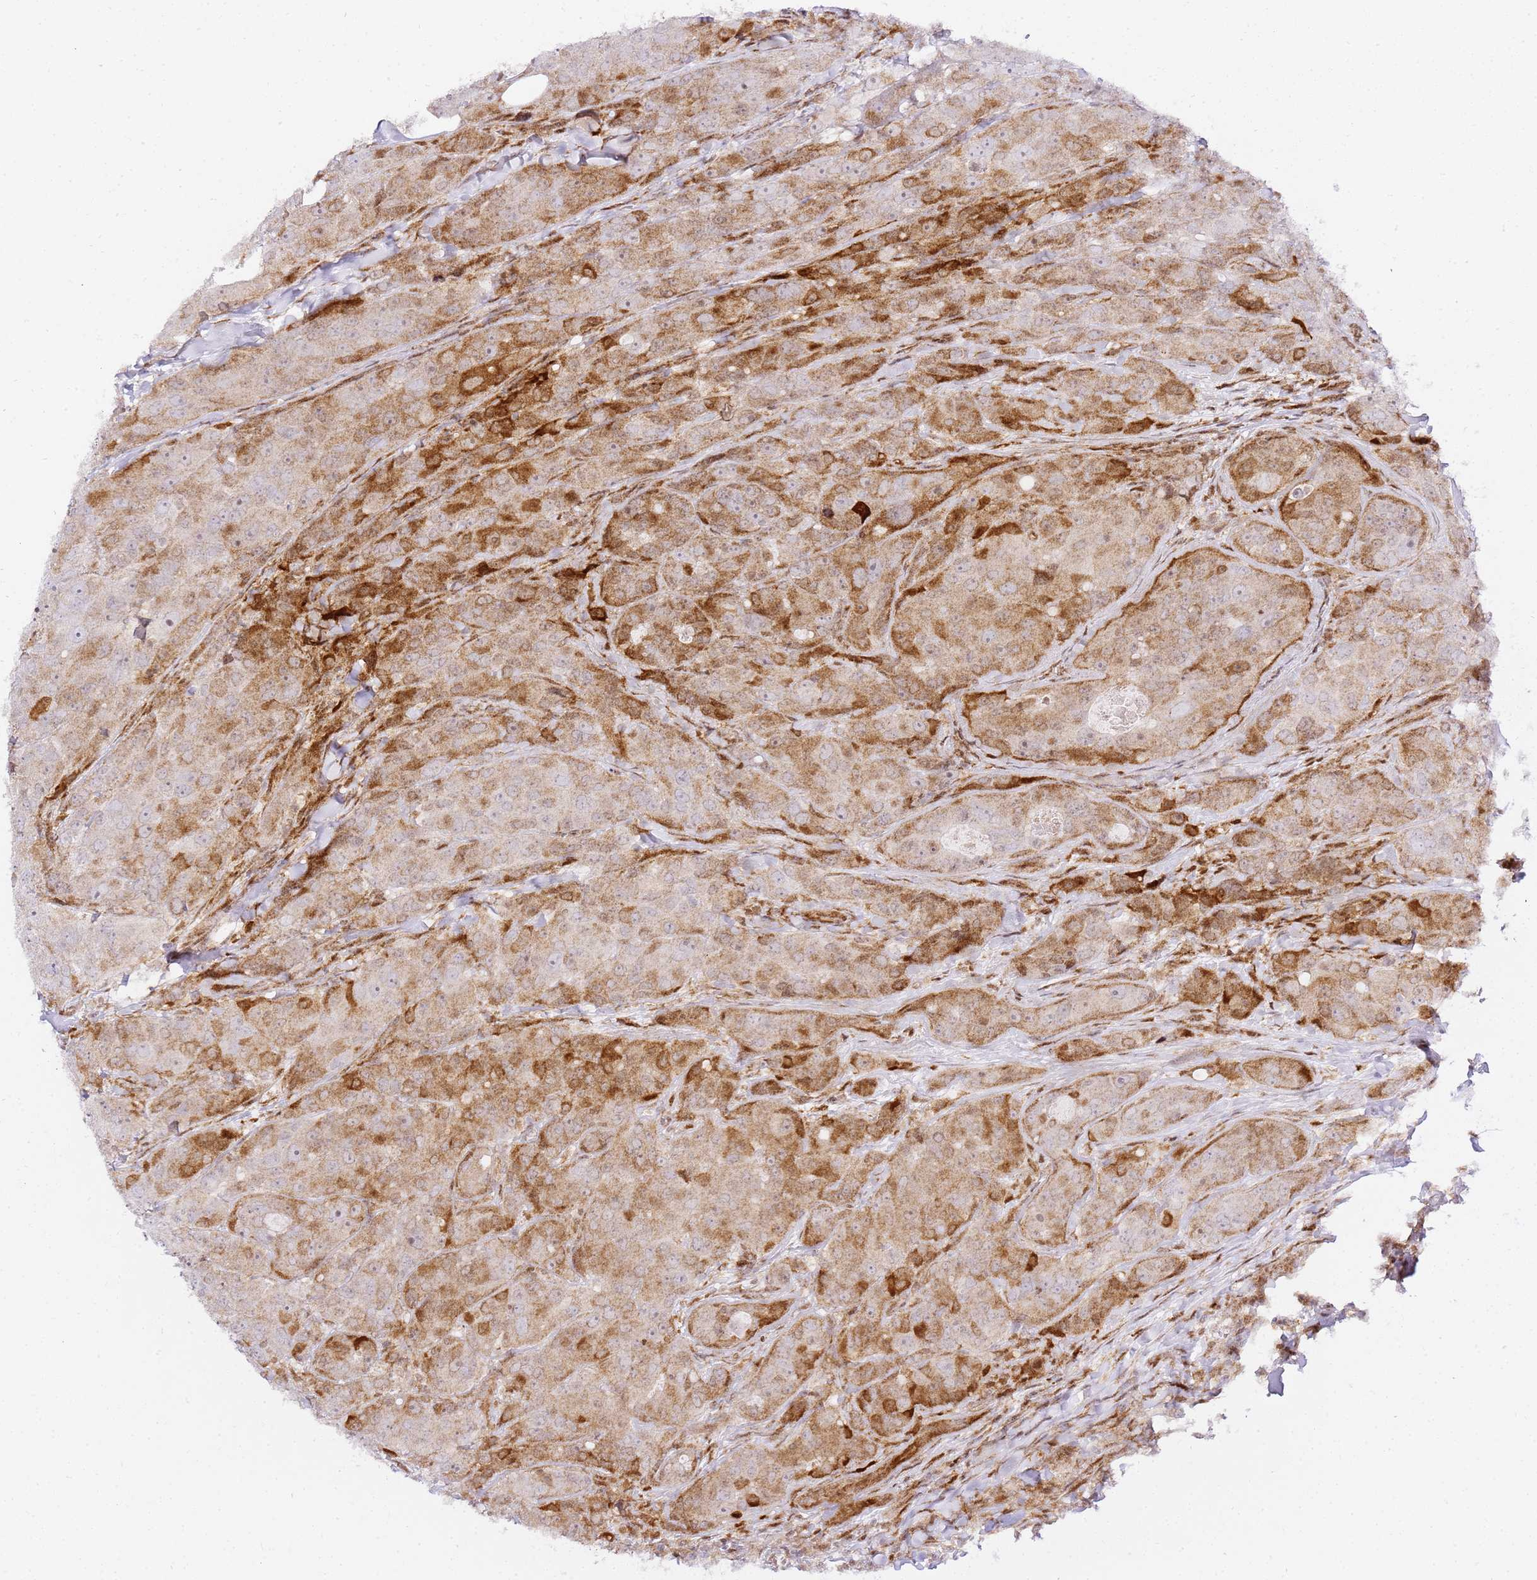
{"staining": {"intensity": "strong", "quantity": "<25%", "location": "cytoplasmic/membranous"}, "tissue": "breast cancer", "cell_type": "Tumor cells", "image_type": "cancer", "snomed": [{"axis": "morphology", "description": "Duct carcinoma"}, {"axis": "topography", "description": "Breast"}], "caption": "Tumor cells demonstrate medium levels of strong cytoplasmic/membranous expression in about <25% of cells in human breast cancer (infiltrating ductal carcinoma).", "gene": "GBP2", "patient": {"sex": "female", "age": 43}}